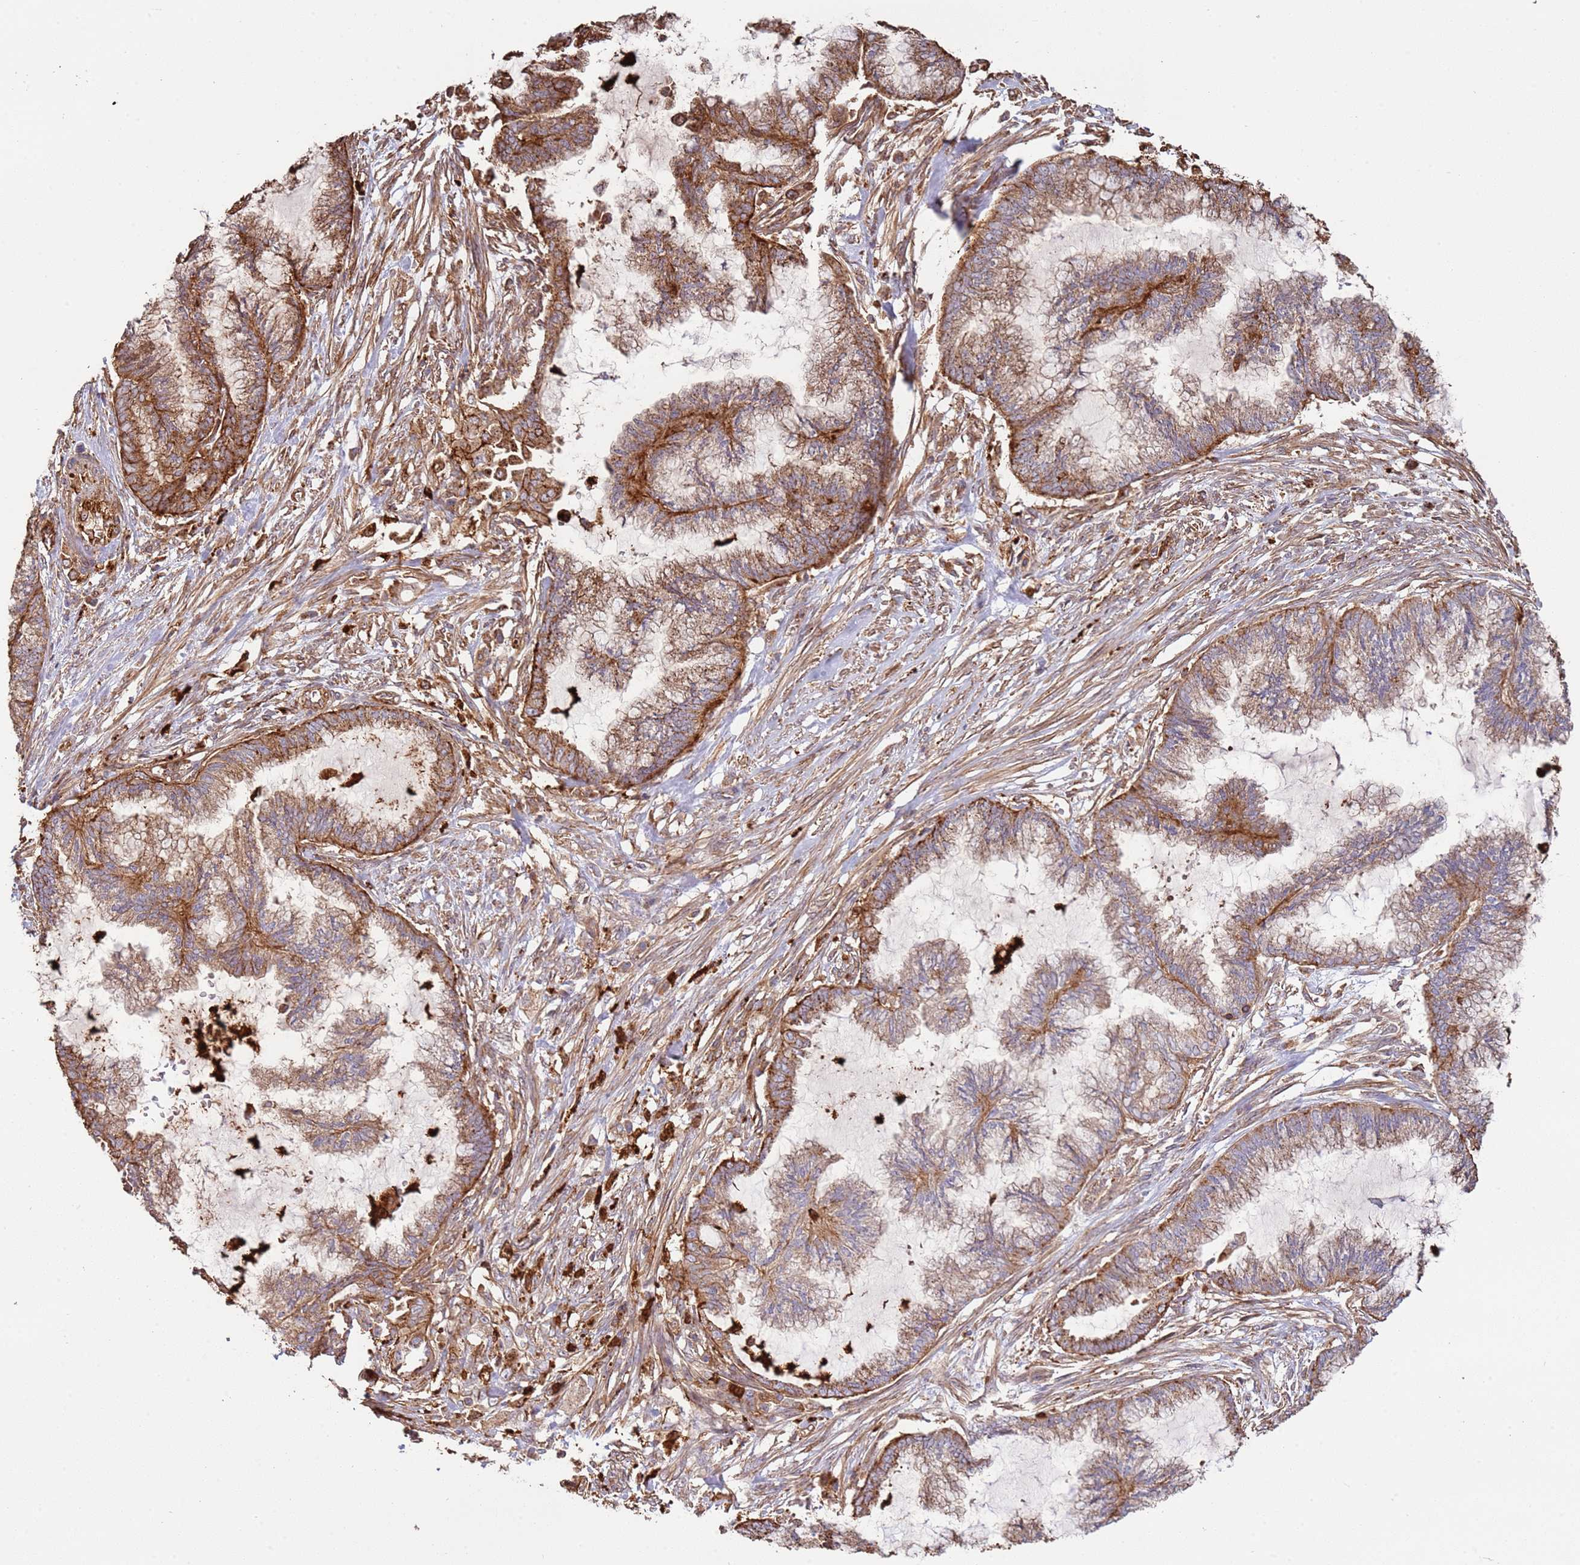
{"staining": {"intensity": "strong", "quantity": "25%-75%", "location": "cytoplasmic/membranous"}, "tissue": "endometrial cancer", "cell_type": "Tumor cells", "image_type": "cancer", "snomed": [{"axis": "morphology", "description": "Adenocarcinoma, NOS"}, {"axis": "topography", "description": "Endometrium"}], "caption": "Endometrial cancer (adenocarcinoma) stained for a protein (brown) exhibits strong cytoplasmic/membranous positive positivity in about 25%-75% of tumor cells.", "gene": "NDUFAF4", "patient": {"sex": "female", "age": 86}}